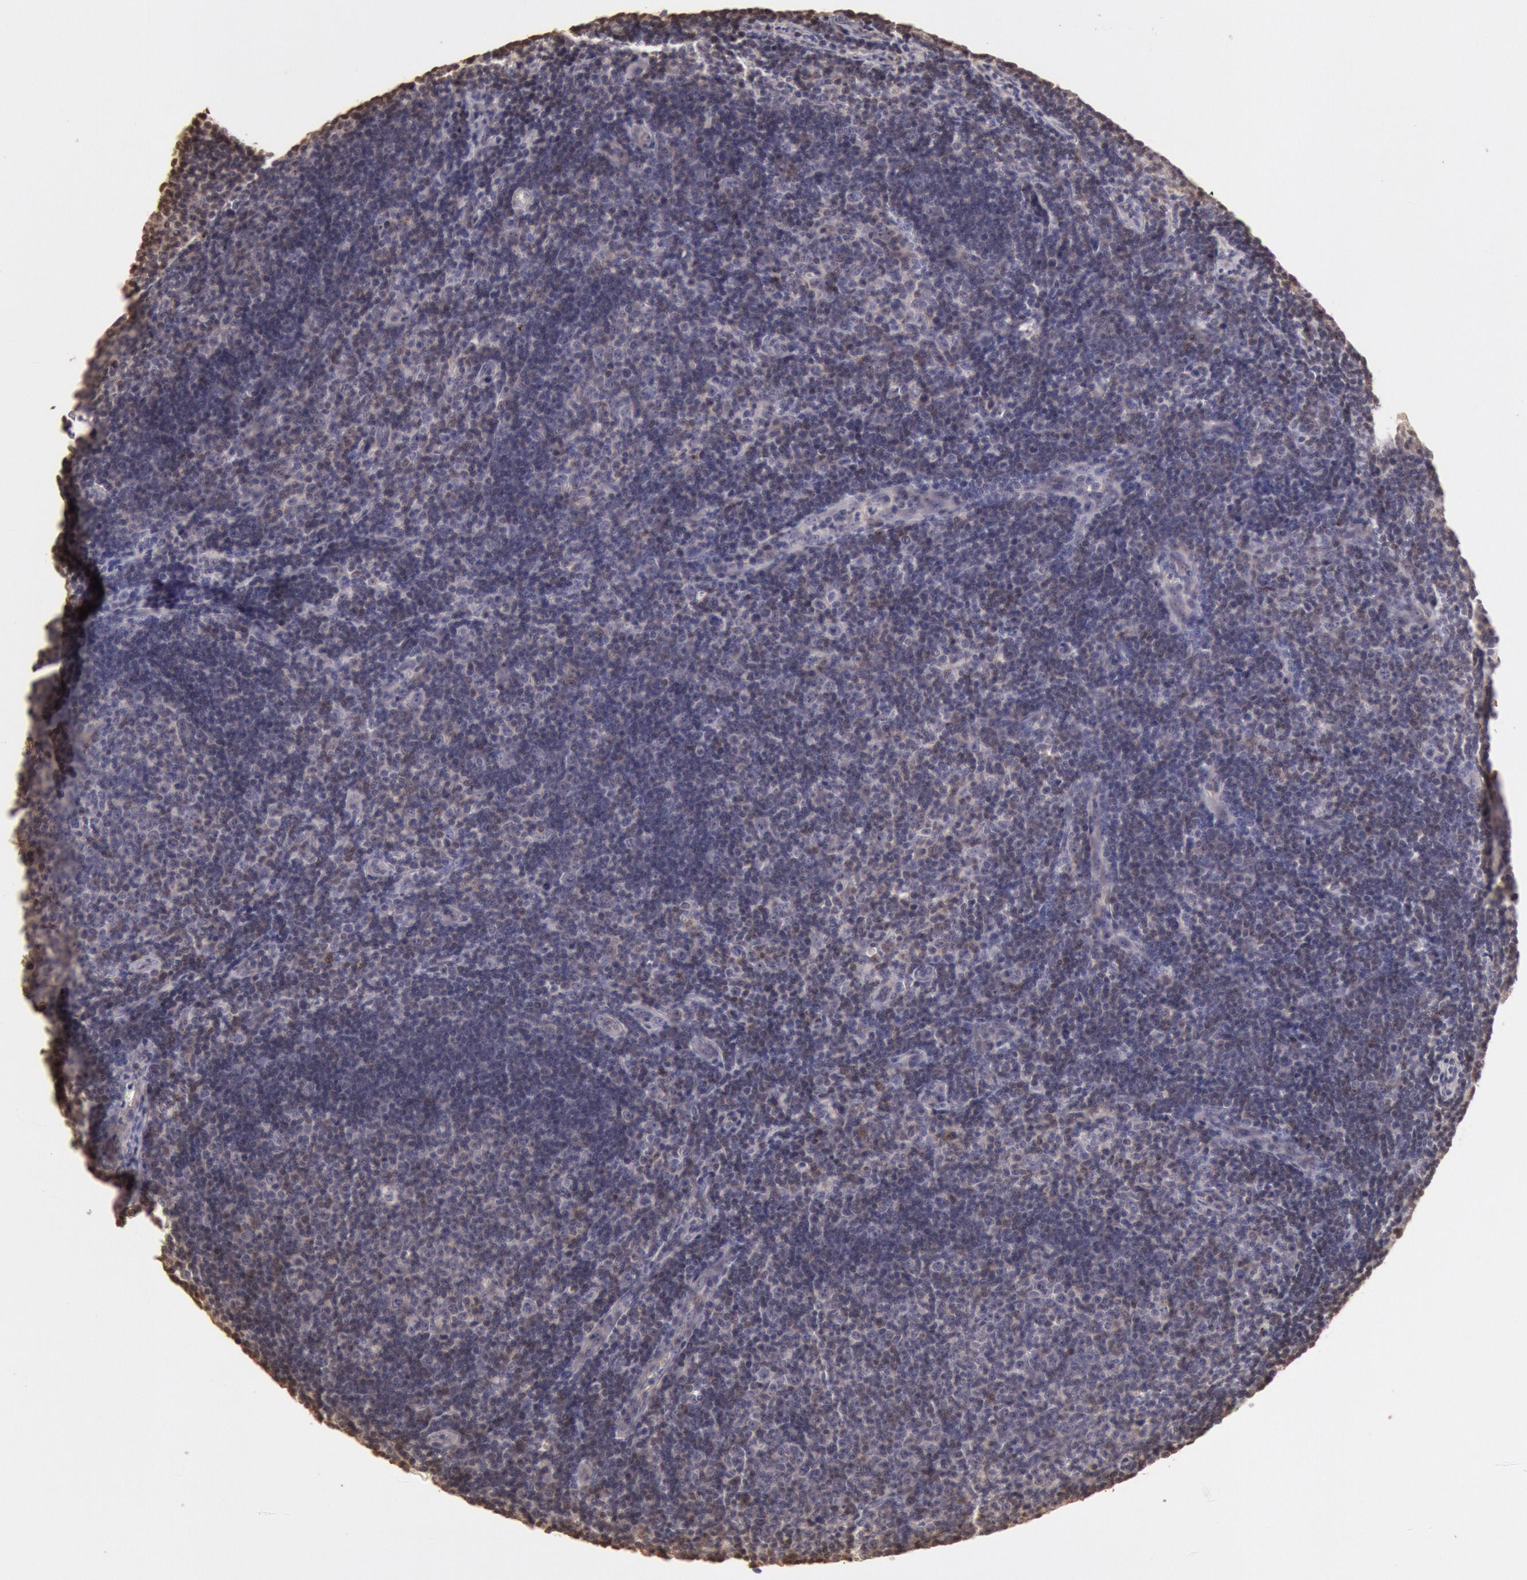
{"staining": {"intensity": "weak", "quantity": "<25%", "location": "nuclear"}, "tissue": "lymphoma", "cell_type": "Tumor cells", "image_type": "cancer", "snomed": [{"axis": "morphology", "description": "Malignant lymphoma, non-Hodgkin's type, Low grade"}, {"axis": "topography", "description": "Lymph node"}], "caption": "The immunohistochemistry micrograph has no significant positivity in tumor cells of lymphoma tissue. The staining is performed using DAB brown chromogen with nuclei counter-stained in using hematoxylin.", "gene": "SOD1", "patient": {"sex": "male", "age": 49}}